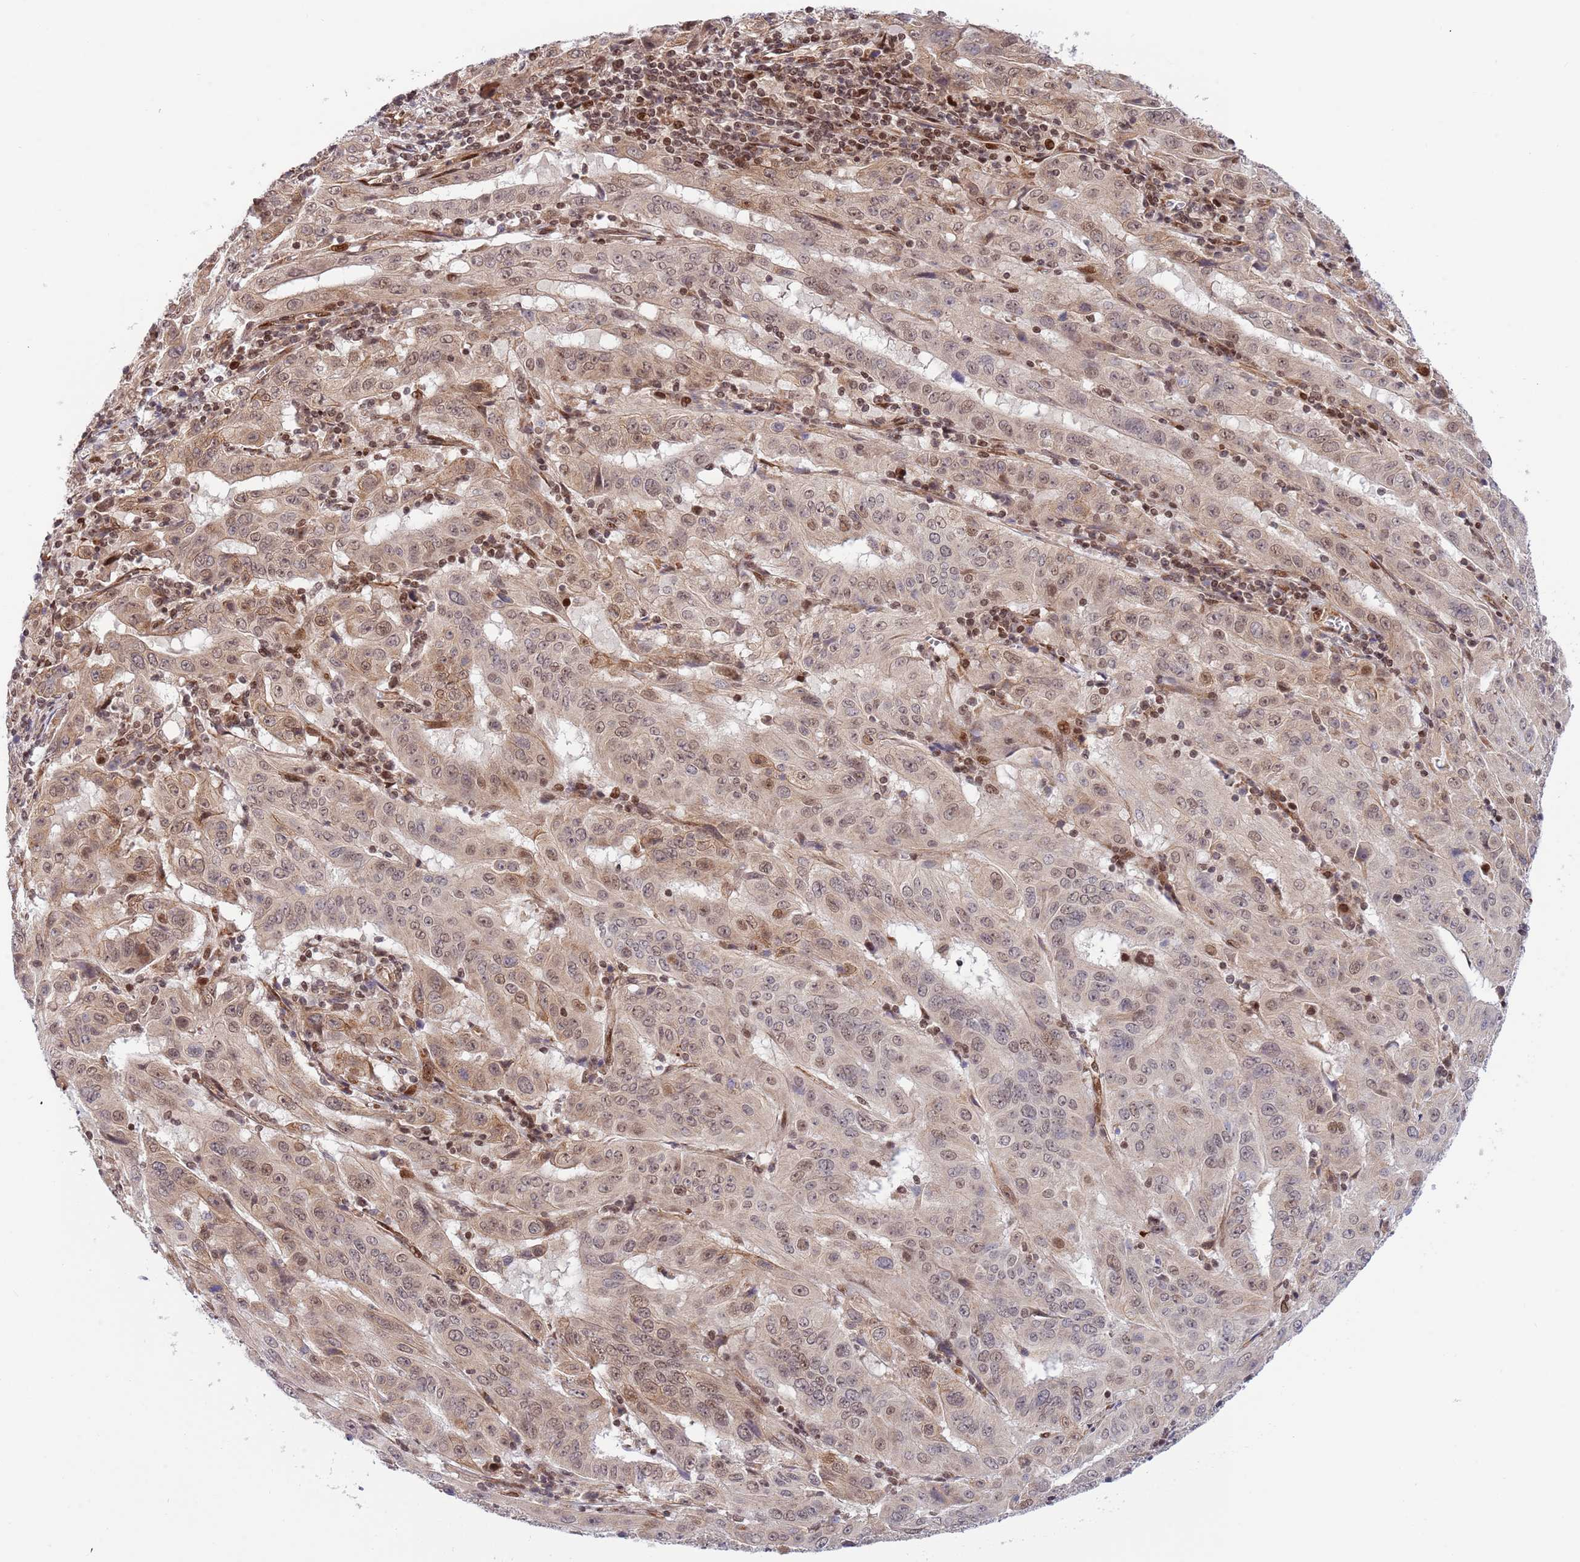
{"staining": {"intensity": "moderate", "quantity": "25%-75%", "location": "cytoplasmic/membranous,nuclear"}, "tissue": "pancreatic cancer", "cell_type": "Tumor cells", "image_type": "cancer", "snomed": [{"axis": "morphology", "description": "Adenocarcinoma, NOS"}, {"axis": "topography", "description": "Pancreas"}], "caption": "Pancreatic cancer stained with a protein marker shows moderate staining in tumor cells.", "gene": "TBX10", "patient": {"sex": "male", "age": 63}}